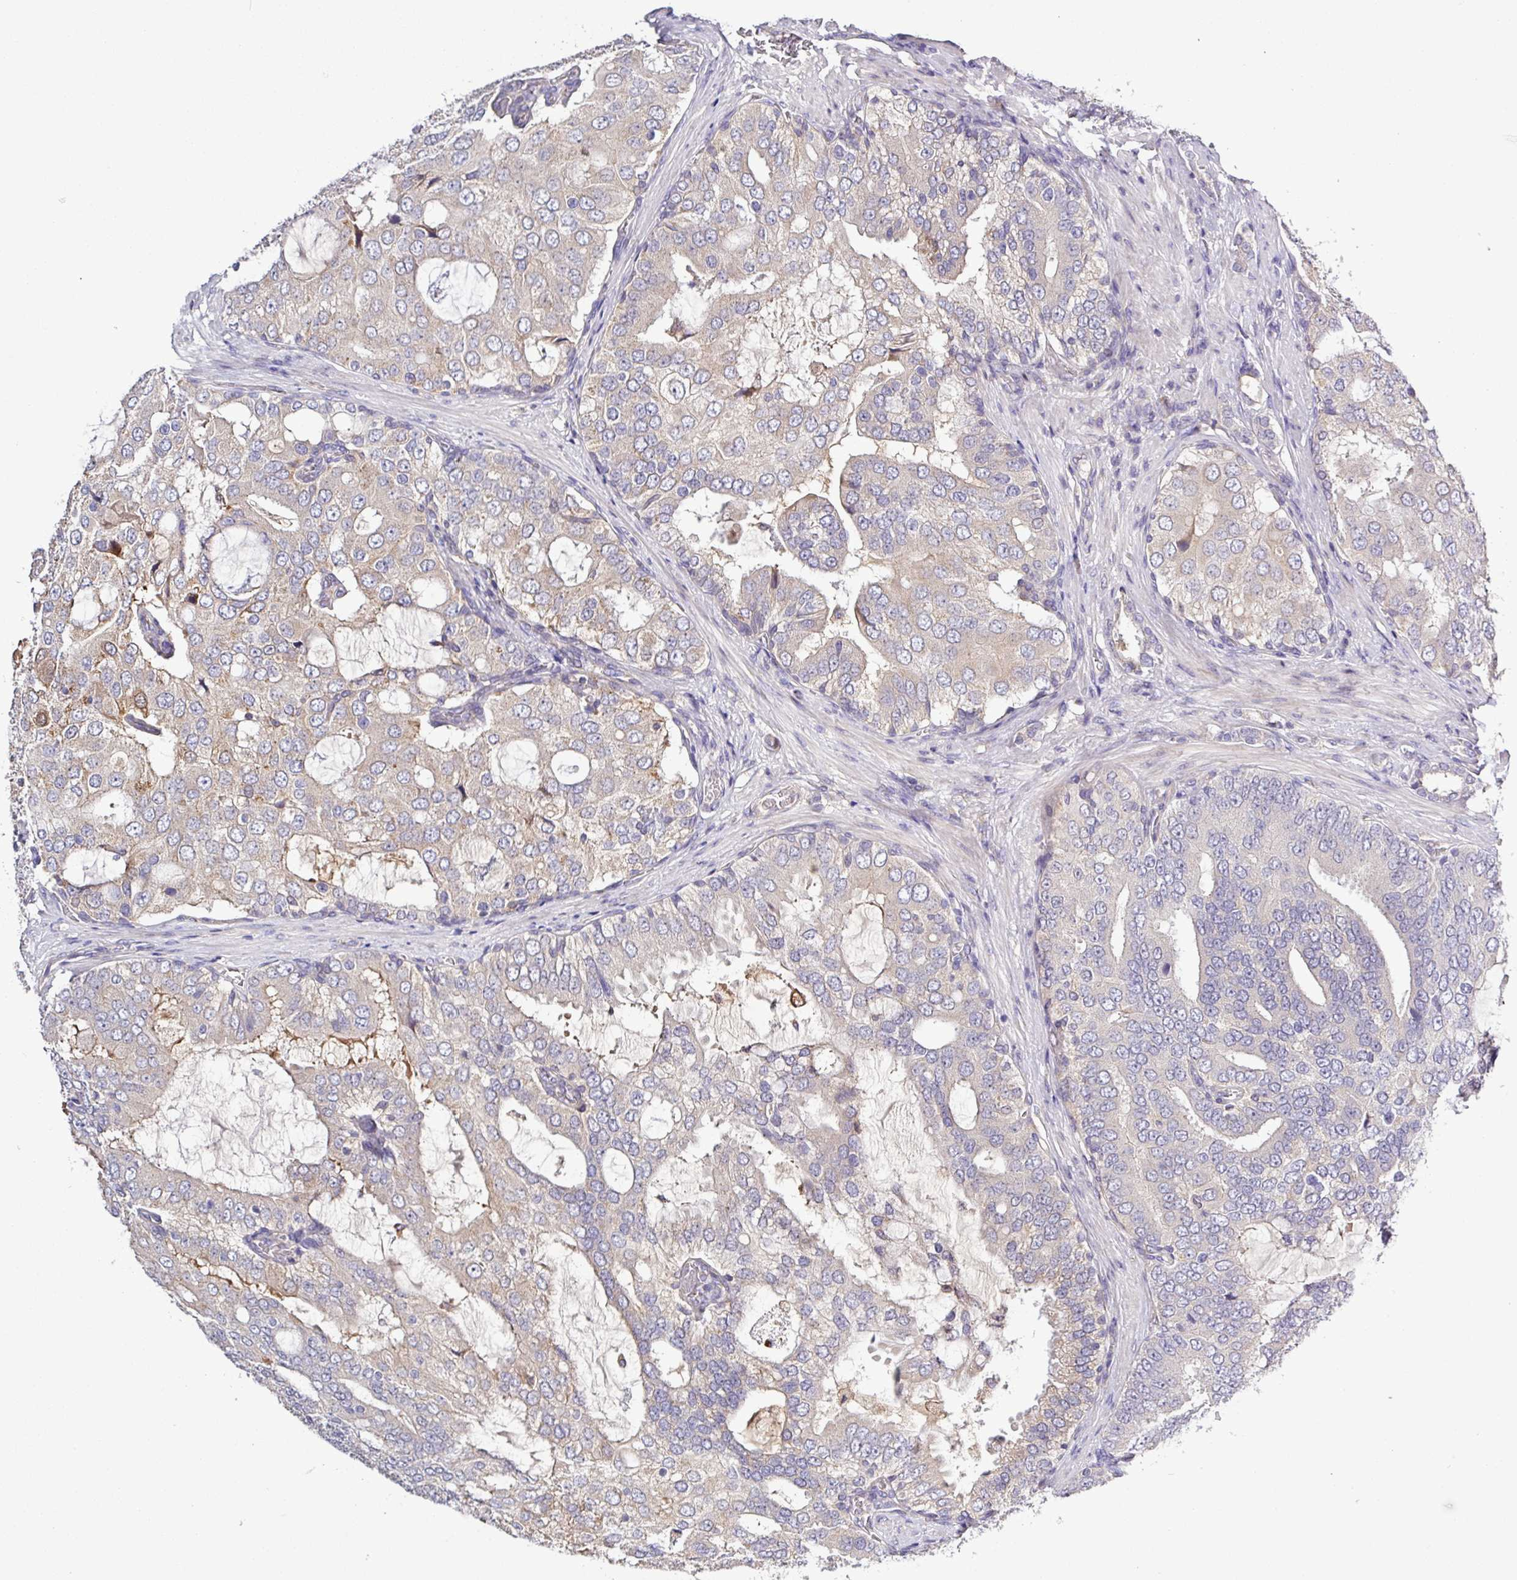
{"staining": {"intensity": "negative", "quantity": "none", "location": "none"}, "tissue": "prostate cancer", "cell_type": "Tumor cells", "image_type": "cancer", "snomed": [{"axis": "morphology", "description": "Adenocarcinoma, High grade"}, {"axis": "topography", "description": "Prostate"}], "caption": "Immunohistochemistry image of prostate cancer stained for a protein (brown), which demonstrates no expression in tumor cells.", "gene": "SFTPB", "patient": {"sex": "male", "age": 55}}